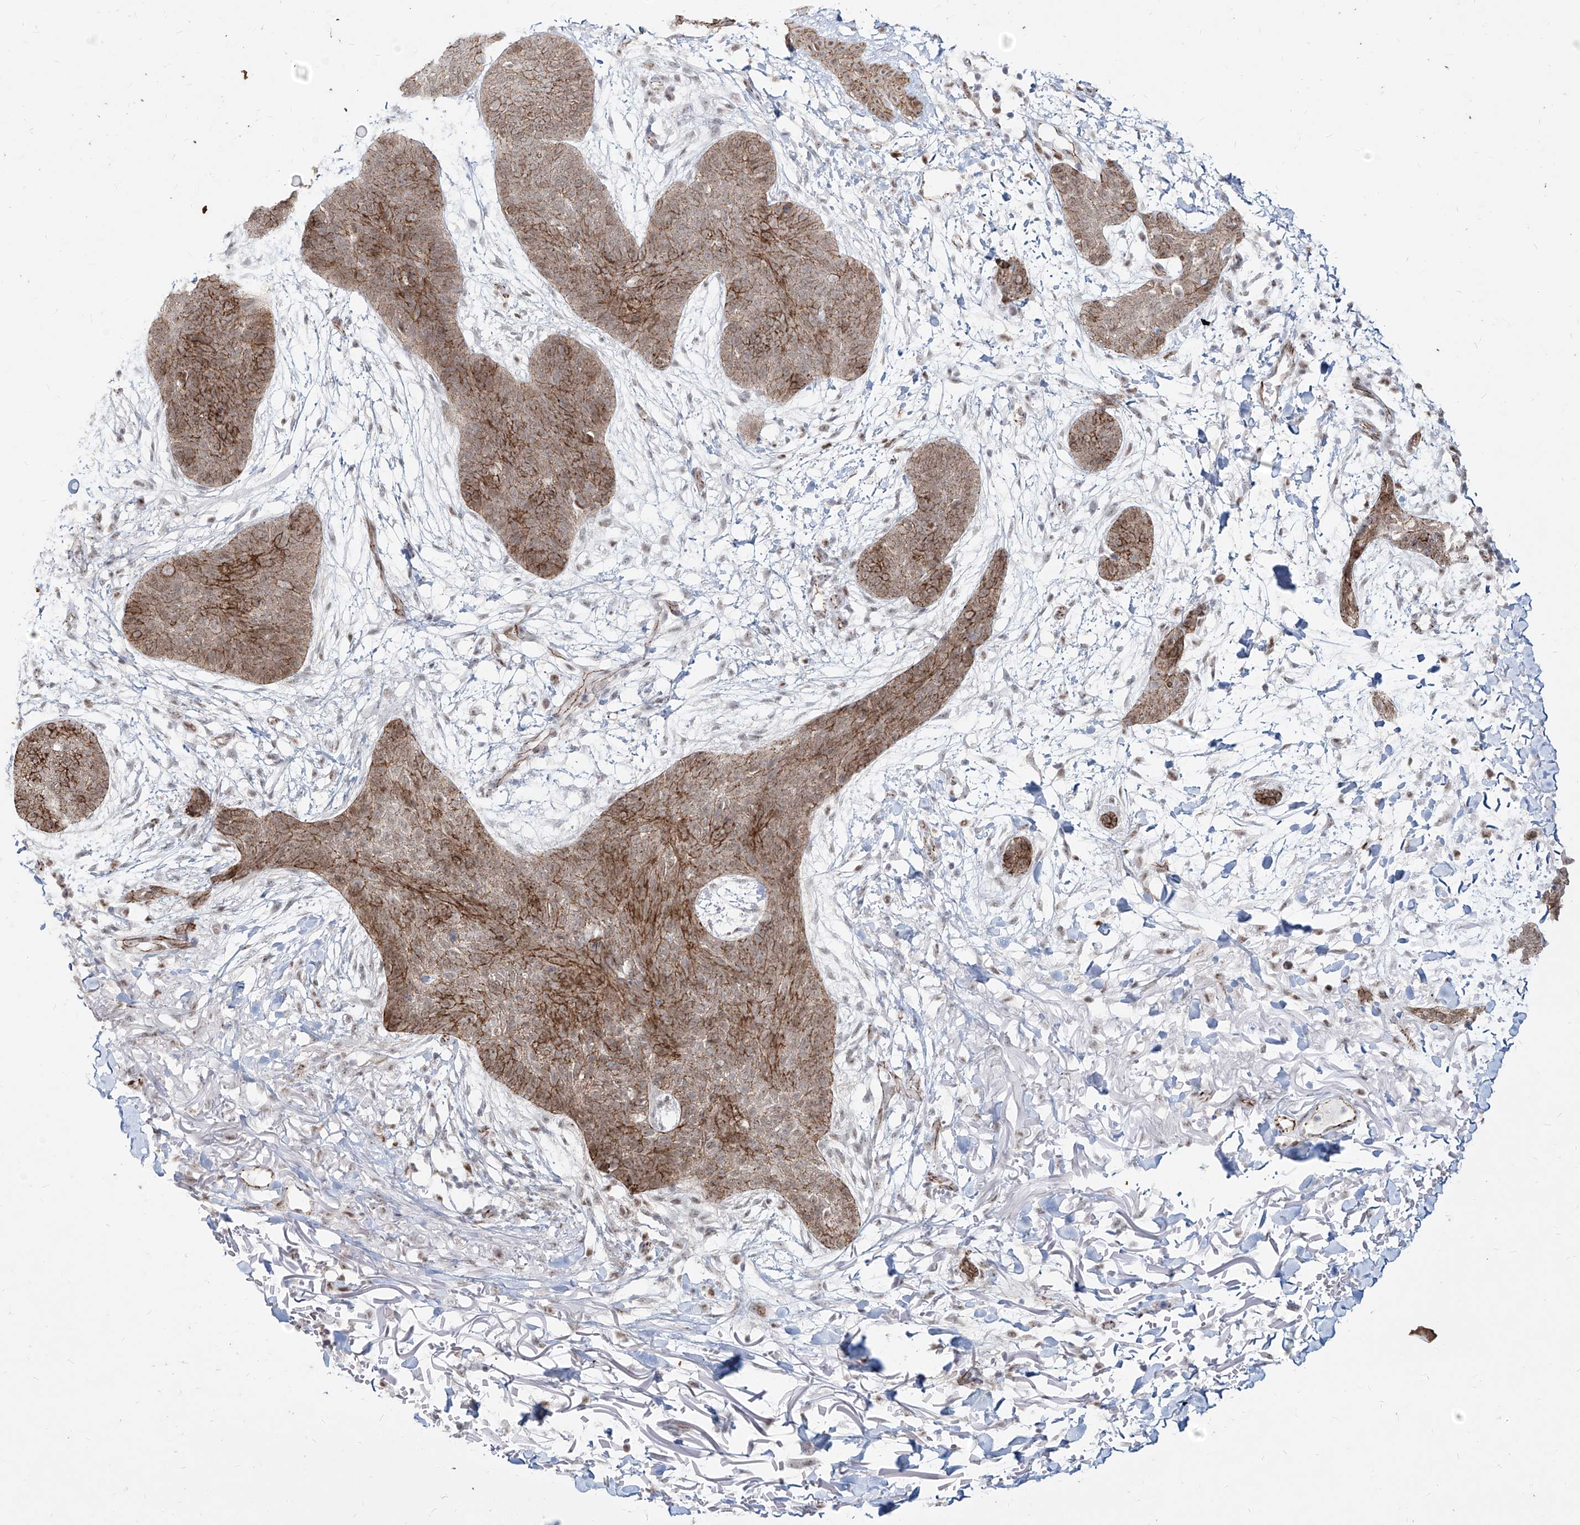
{"staining": {"intensity": "moderate", "quantity": ">75%", "location": "cytoplasmic/membranous,nuclear"}, "tissue": "skin cancer", "cell_type": "Tumor cells", "image_type": "cancer", "snomed": [{"axis": "morphology", "description": "Basal cell carcinoma"}, {"axis": "topography", "description": "Skin"}], "caption": "Moderate cytoplasmic/membranous and nuclear protein staining is seen in approximately >75% of tumor cells in skin cancer (basal cell carcinoma).", "gene": "ZNF710", "patient": {"sex": "male", "age": 85}}